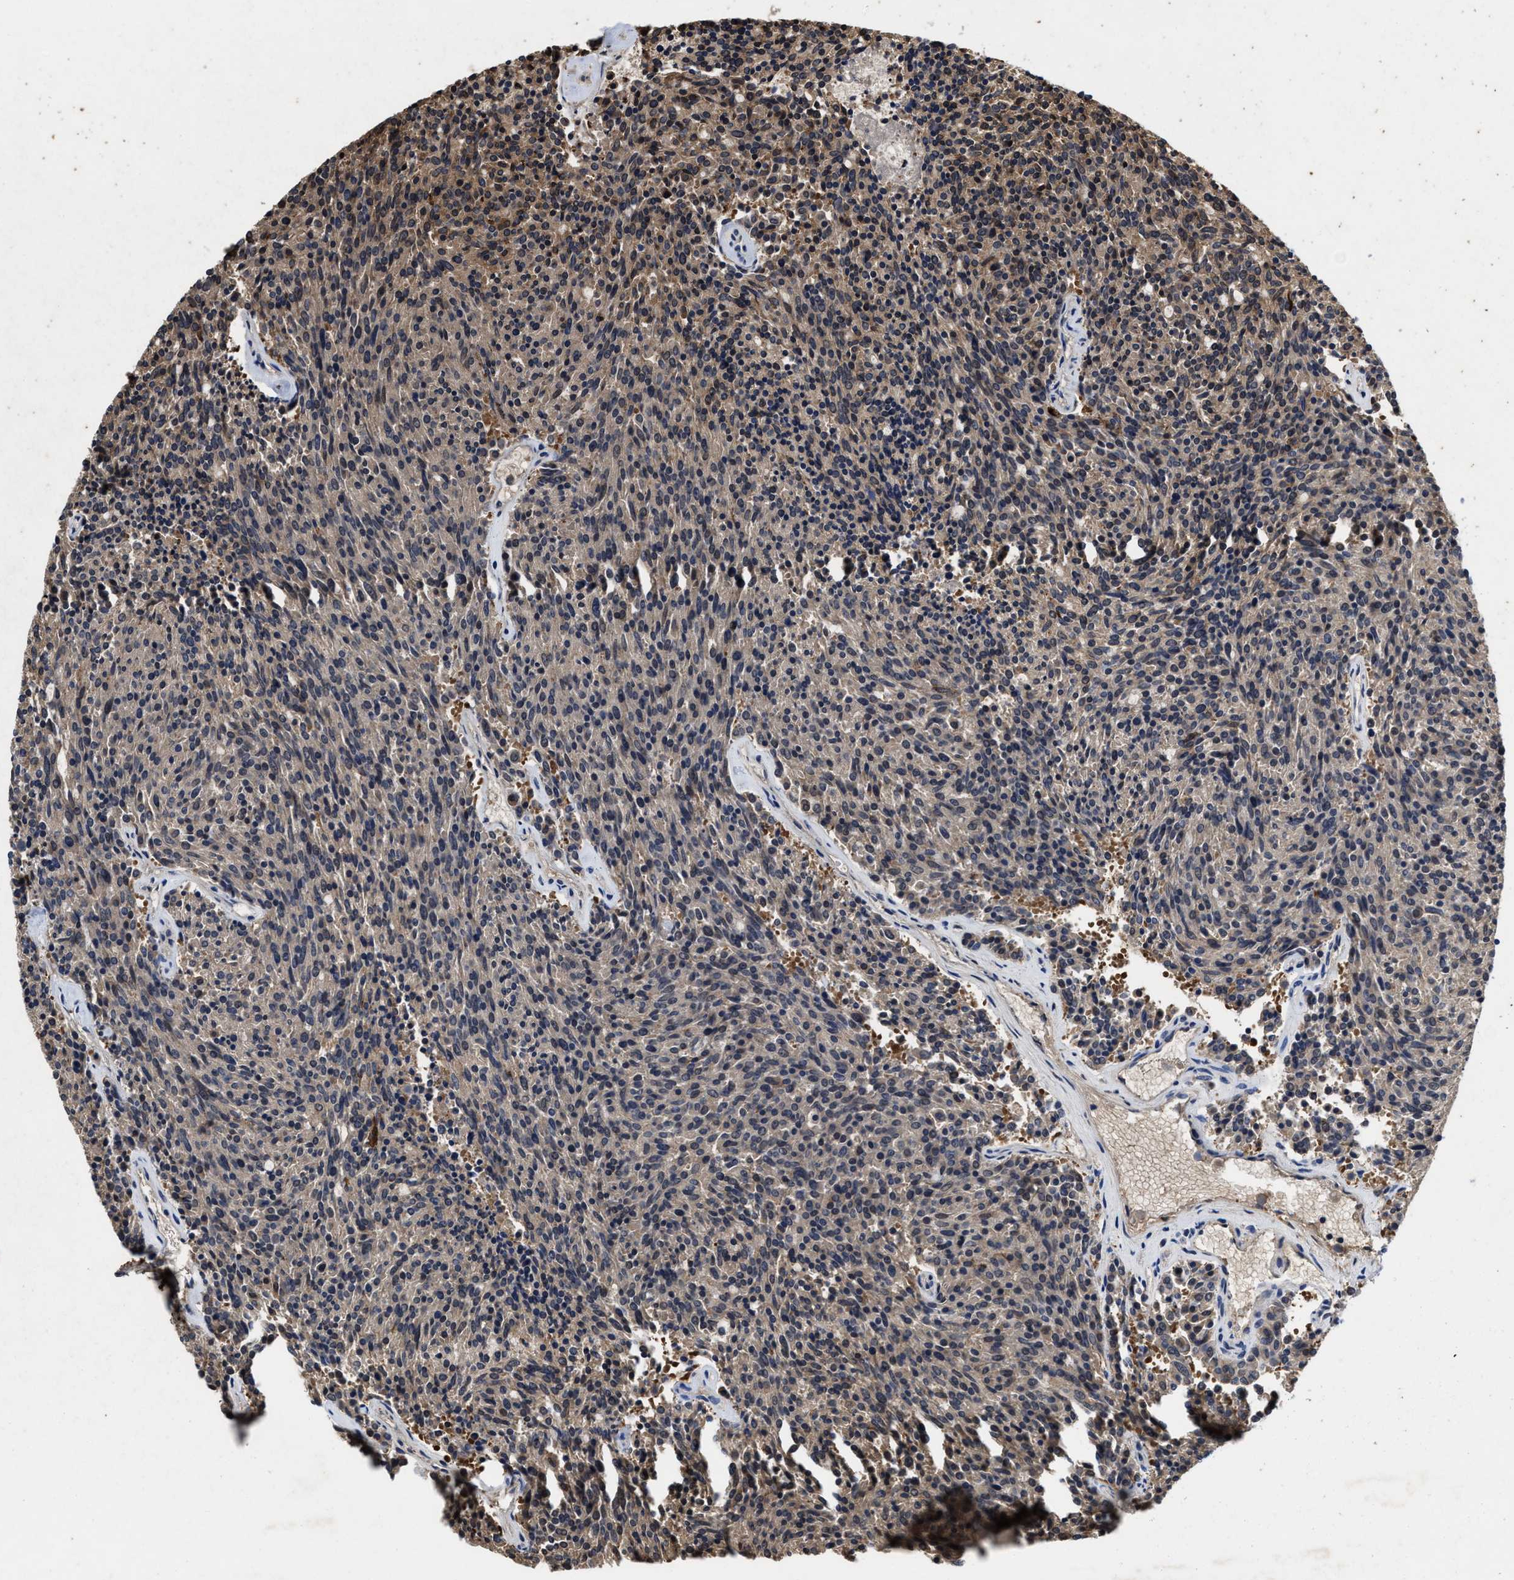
{"staining": {"intensity": "moderate", "quantity": "<25%", "location": "cytoplasmic/membranous"}, "tissue": "carcinoid", "cell_type": "Tumor cells", "image_type": "cancer", "snomed": [{"axis": "morphology", "description": "Carcinoid, malignant, NOS"}, {"axis": "topography", "description": "Pancreas"}], "caption": "Human malignant carcinoid stained with a protein marker displays moderate staining in tumor cells.", "gene": "KIF12", "patient": {"sex": "female", "age": 54}}